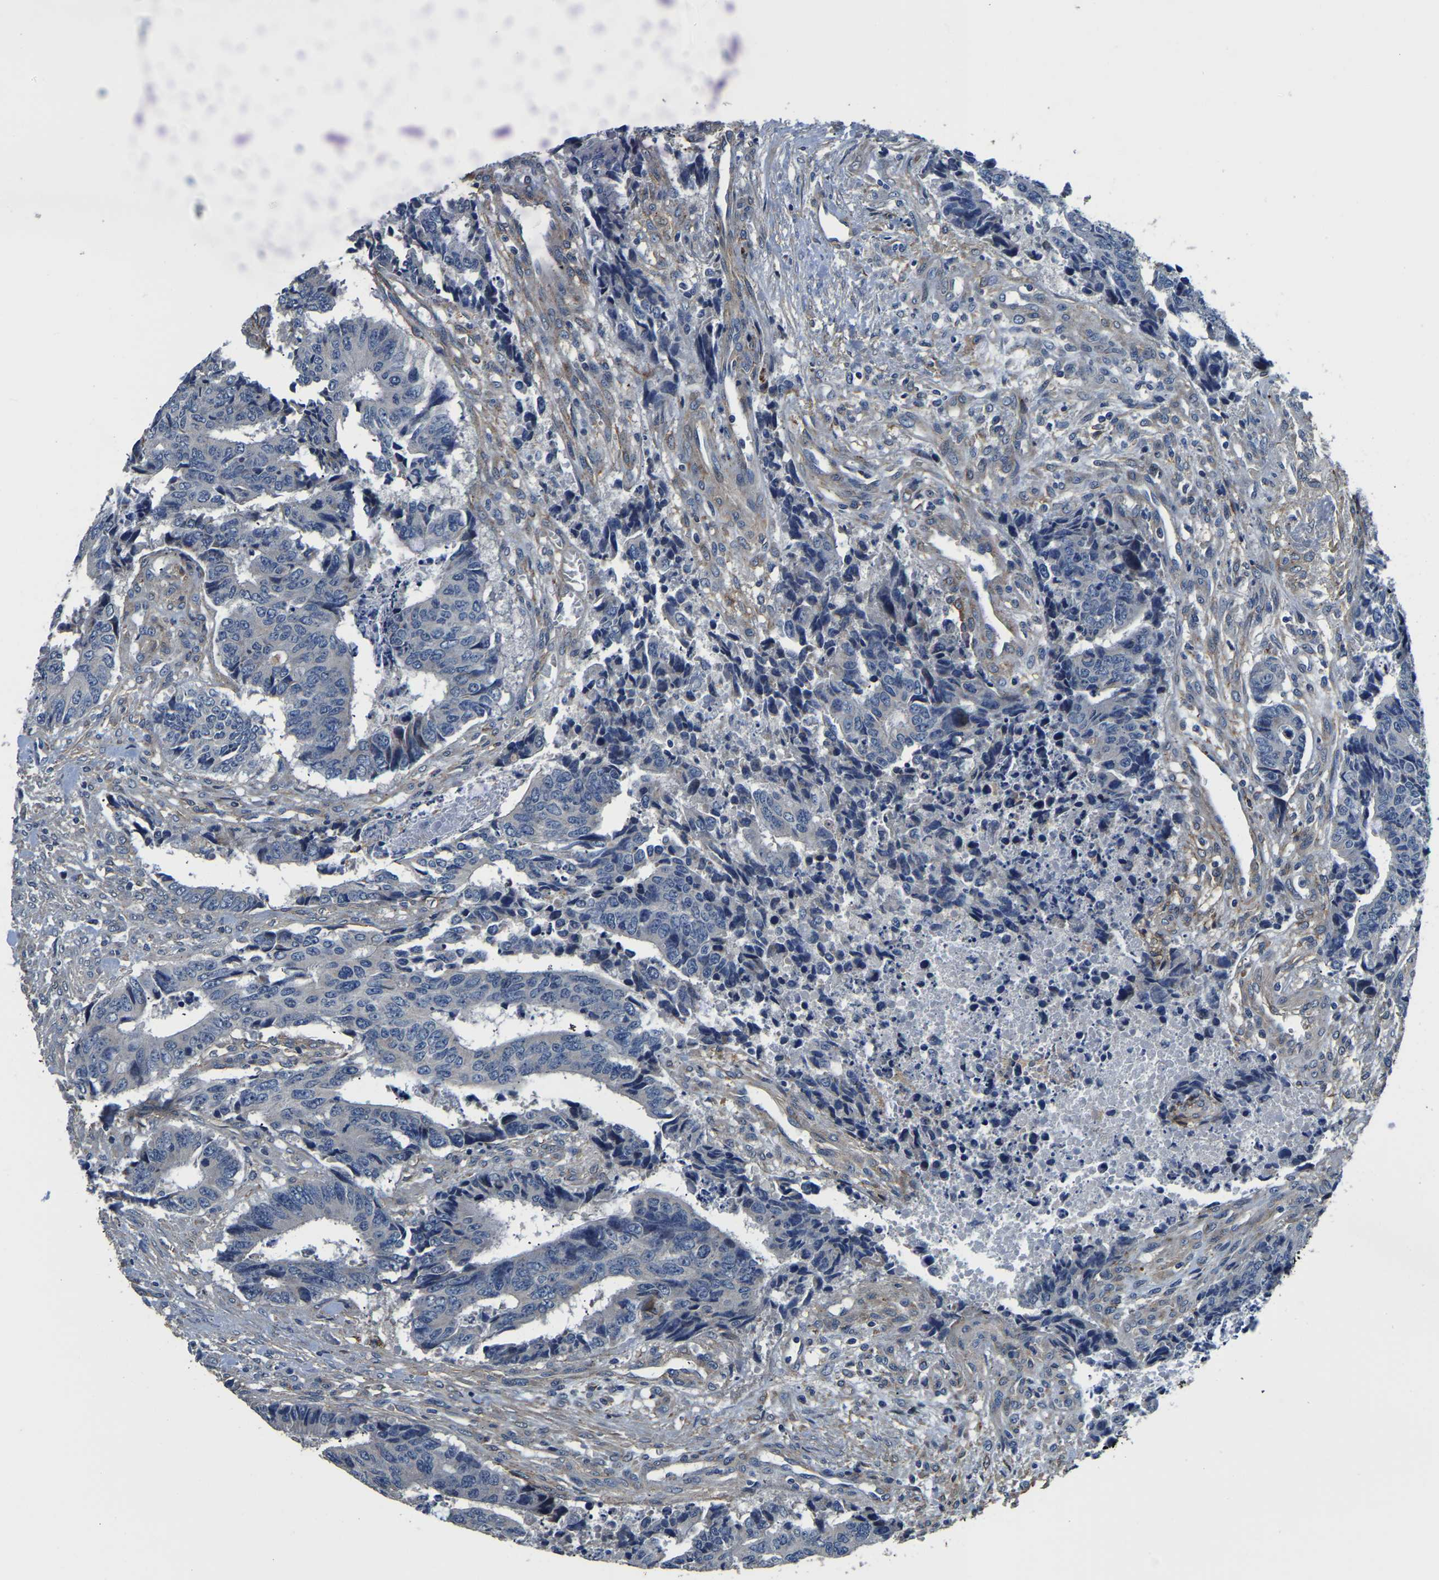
{"staining": {"intensity": "negative", "quantity": "none", "location": "none"}, "tissue": "colorectal cancer", "cell_type": "Tumor cells", "image_type": "cancer", "snomed": [{"axis": "morphology", "description": "Adenocarcinoma, NOS"}, {"axis": "topography", "description": "Rectum"}], "caption": "There is no significant staining in tumor cells of colorectal cancer.", "gene": "RNF39", "patient": {"sex": "male", "age": 84}}